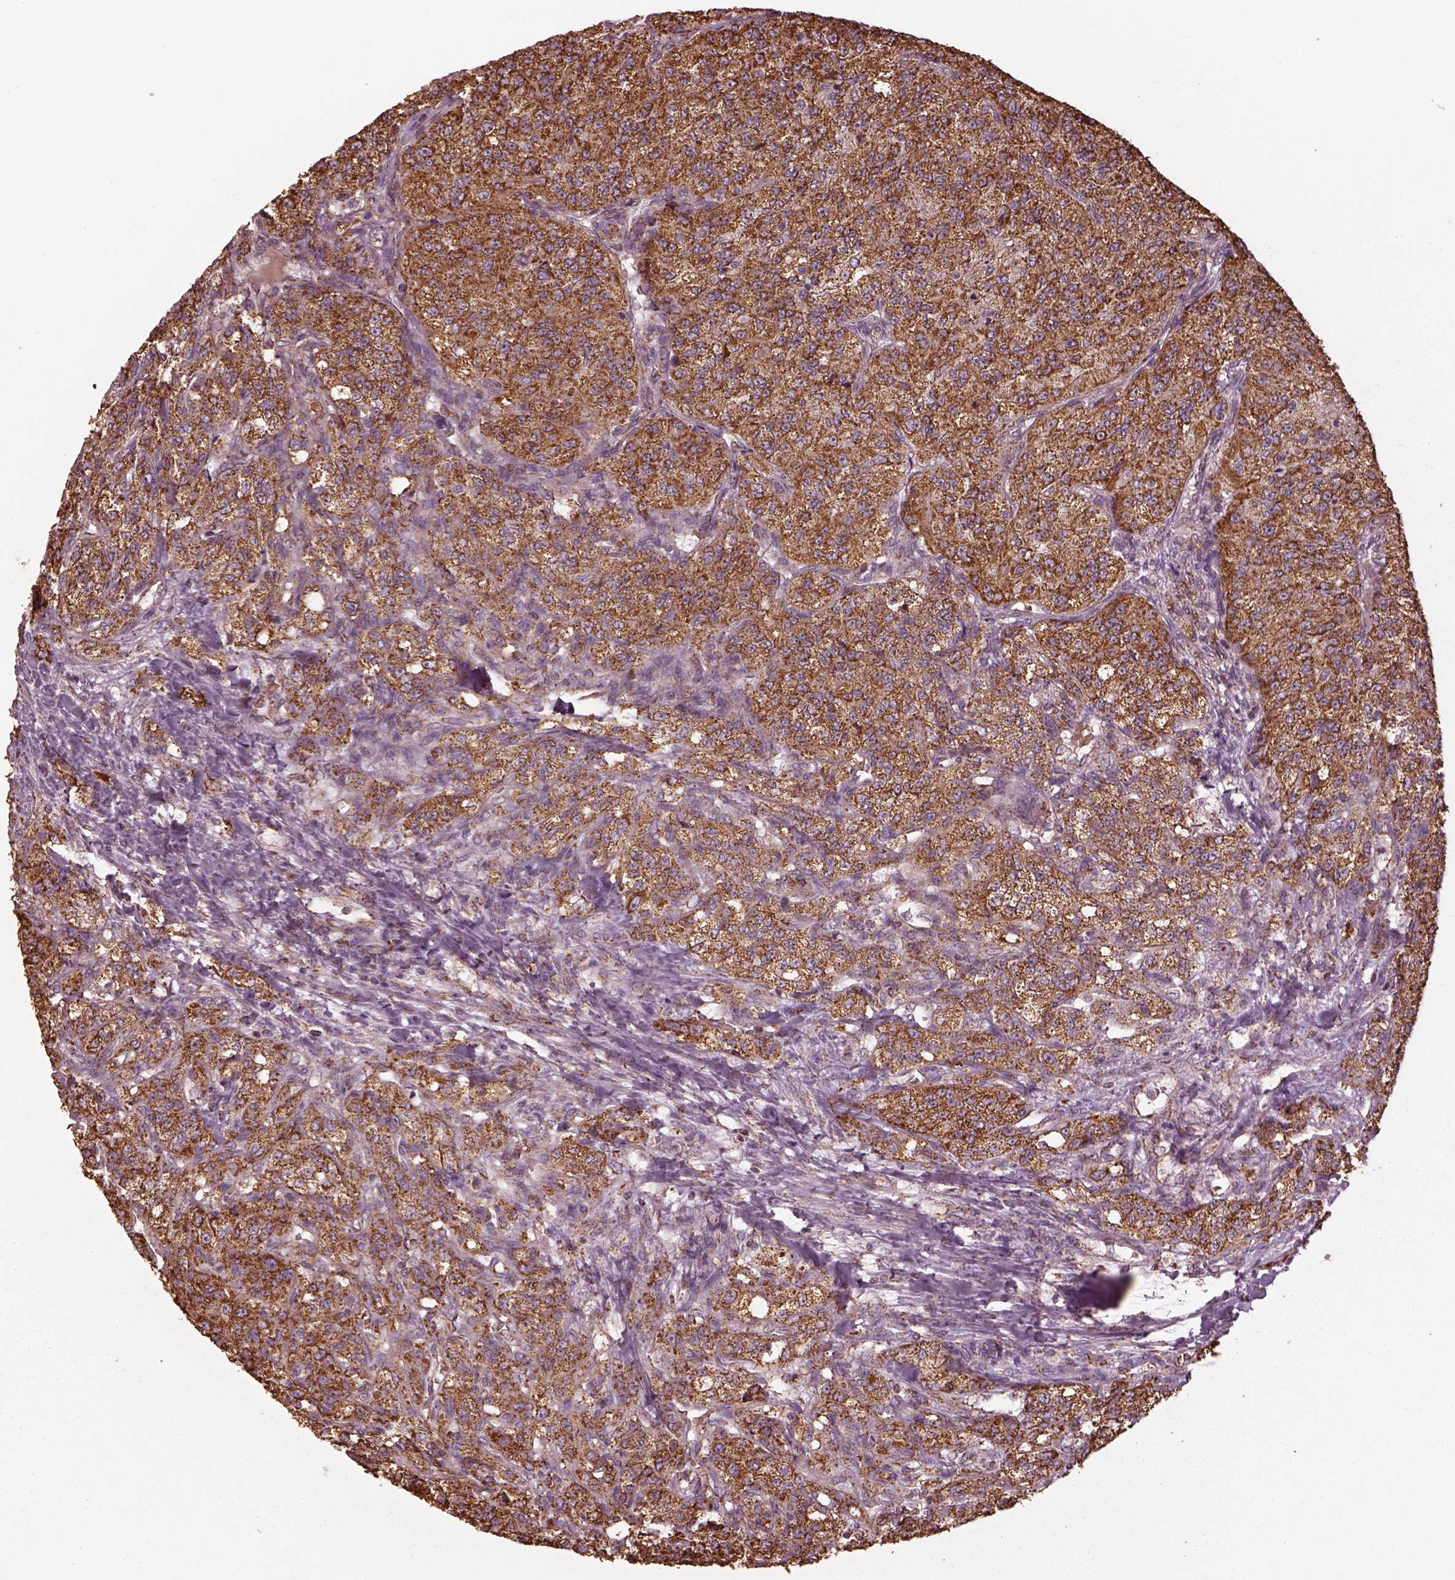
{"staining": {"intensity": "strong", "quantity": ">75%", "location": "cytoplasmic/membranous"}, "tissue": "renal cancer", "cell_type": "Tumor cells", "image_type": "cancer", "snomed": [{"axis": "morphology", "description": "Adenocarcinoma, NOS"}, {"axis": "topography", "description": "Kidney"}], "caption": "DAB (3,3'-diaminobenzidine) immunohistochemical staining of renal cancer (adenocarcinoma) demonstrates strong cytoplasmic/membranous protein staining in about >75% of tumor cells.", "gene": "TMEM254", "patient": {"sex": "female", "age": 63}}